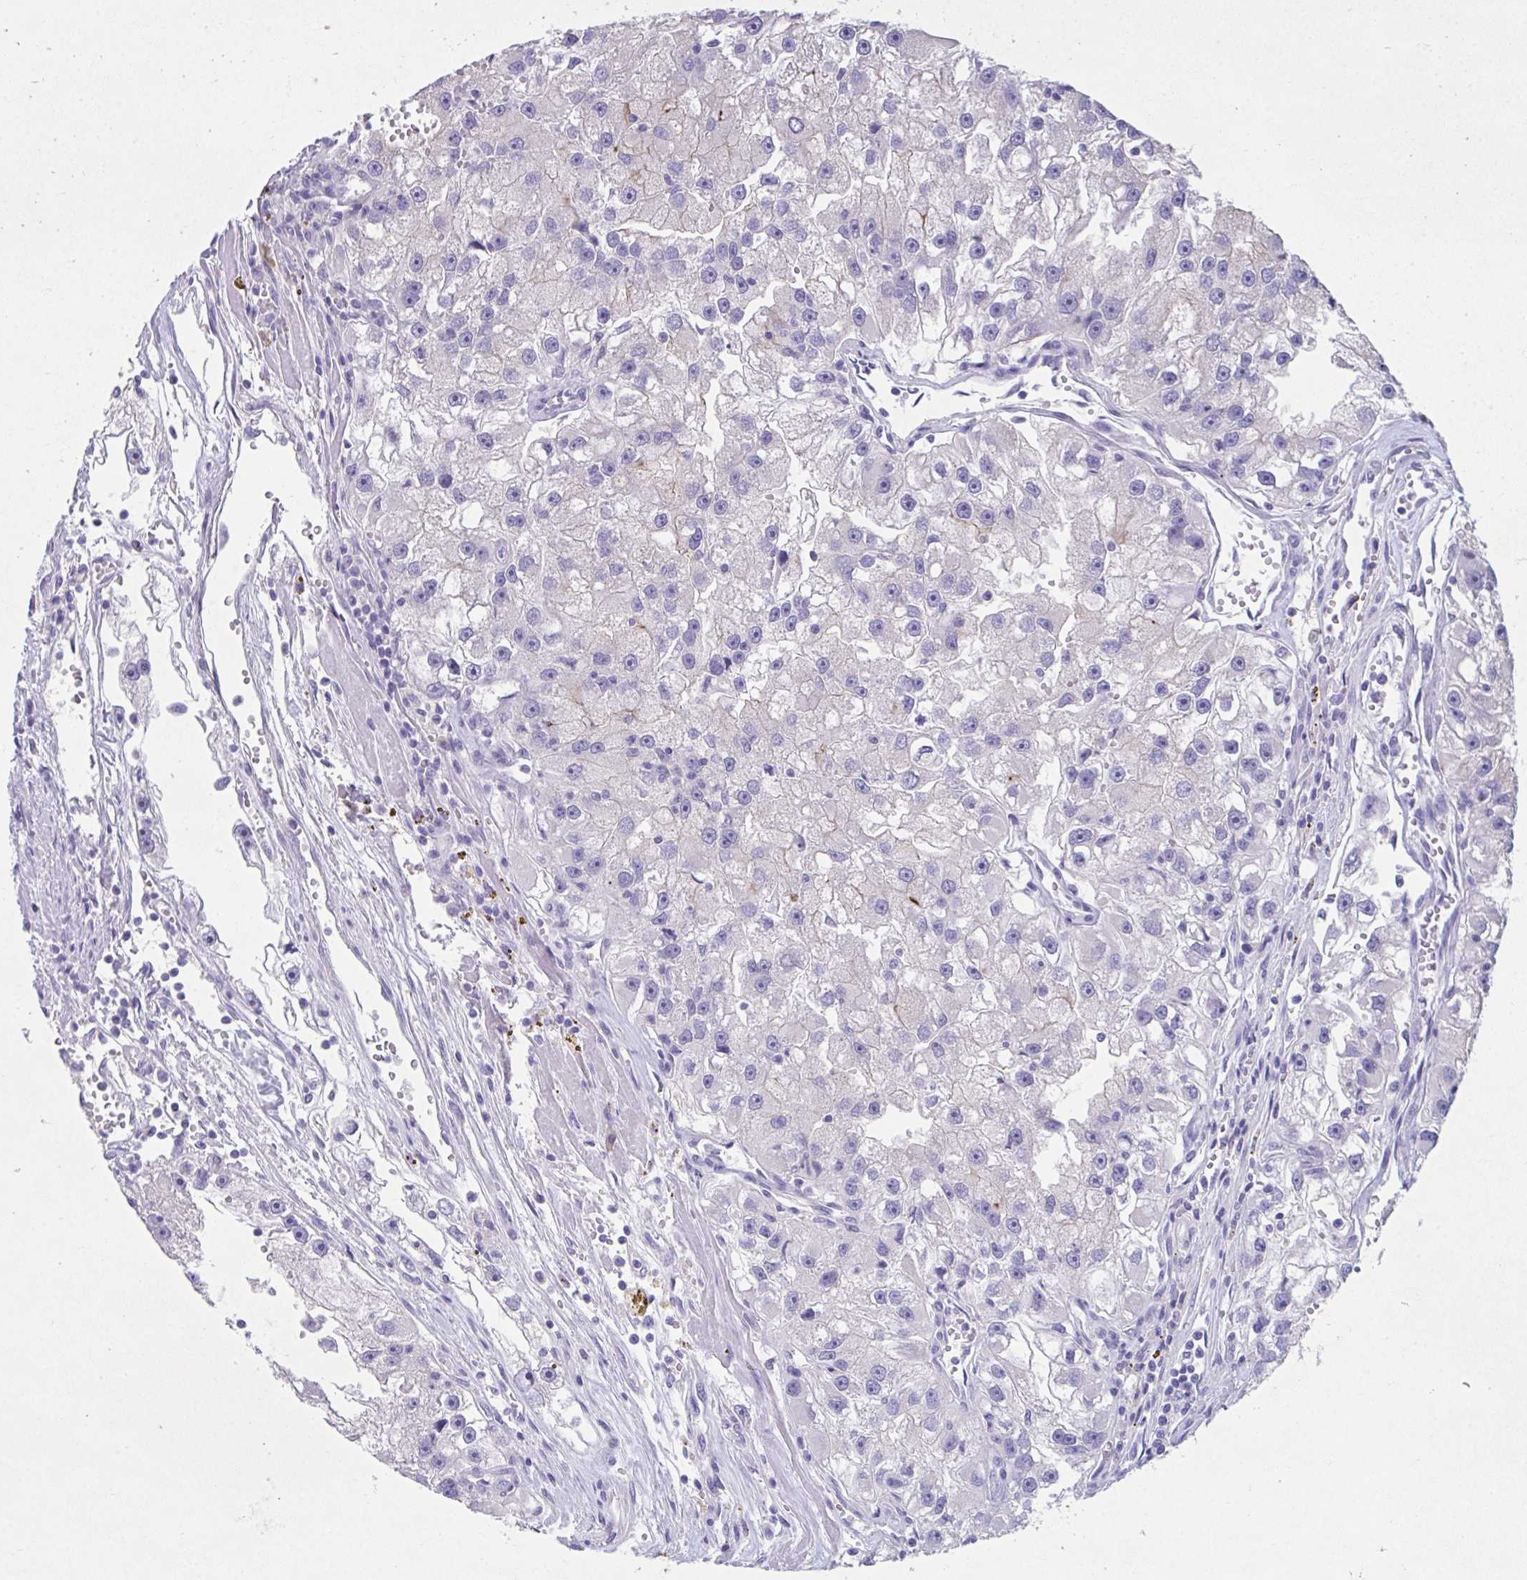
{"staining": {"intensity": "negative", "quantity": "none", "location": "none"}, "tissue": "renal cancer", "cell_type": "Tumor cells", "image_type": "cancer", "snomed": [{"axis": "morphology", "description": "Adenocarcinoma, NOS"}, {"axis": "topography", "description": "Kidney"}], "caption": "A high-resolution histopathology image shows IHC staining of renal cancer, which reveals no significant staining in tumor cells.", "gene": "GPR162", "patient": {"sex": "male", "age": 63}}